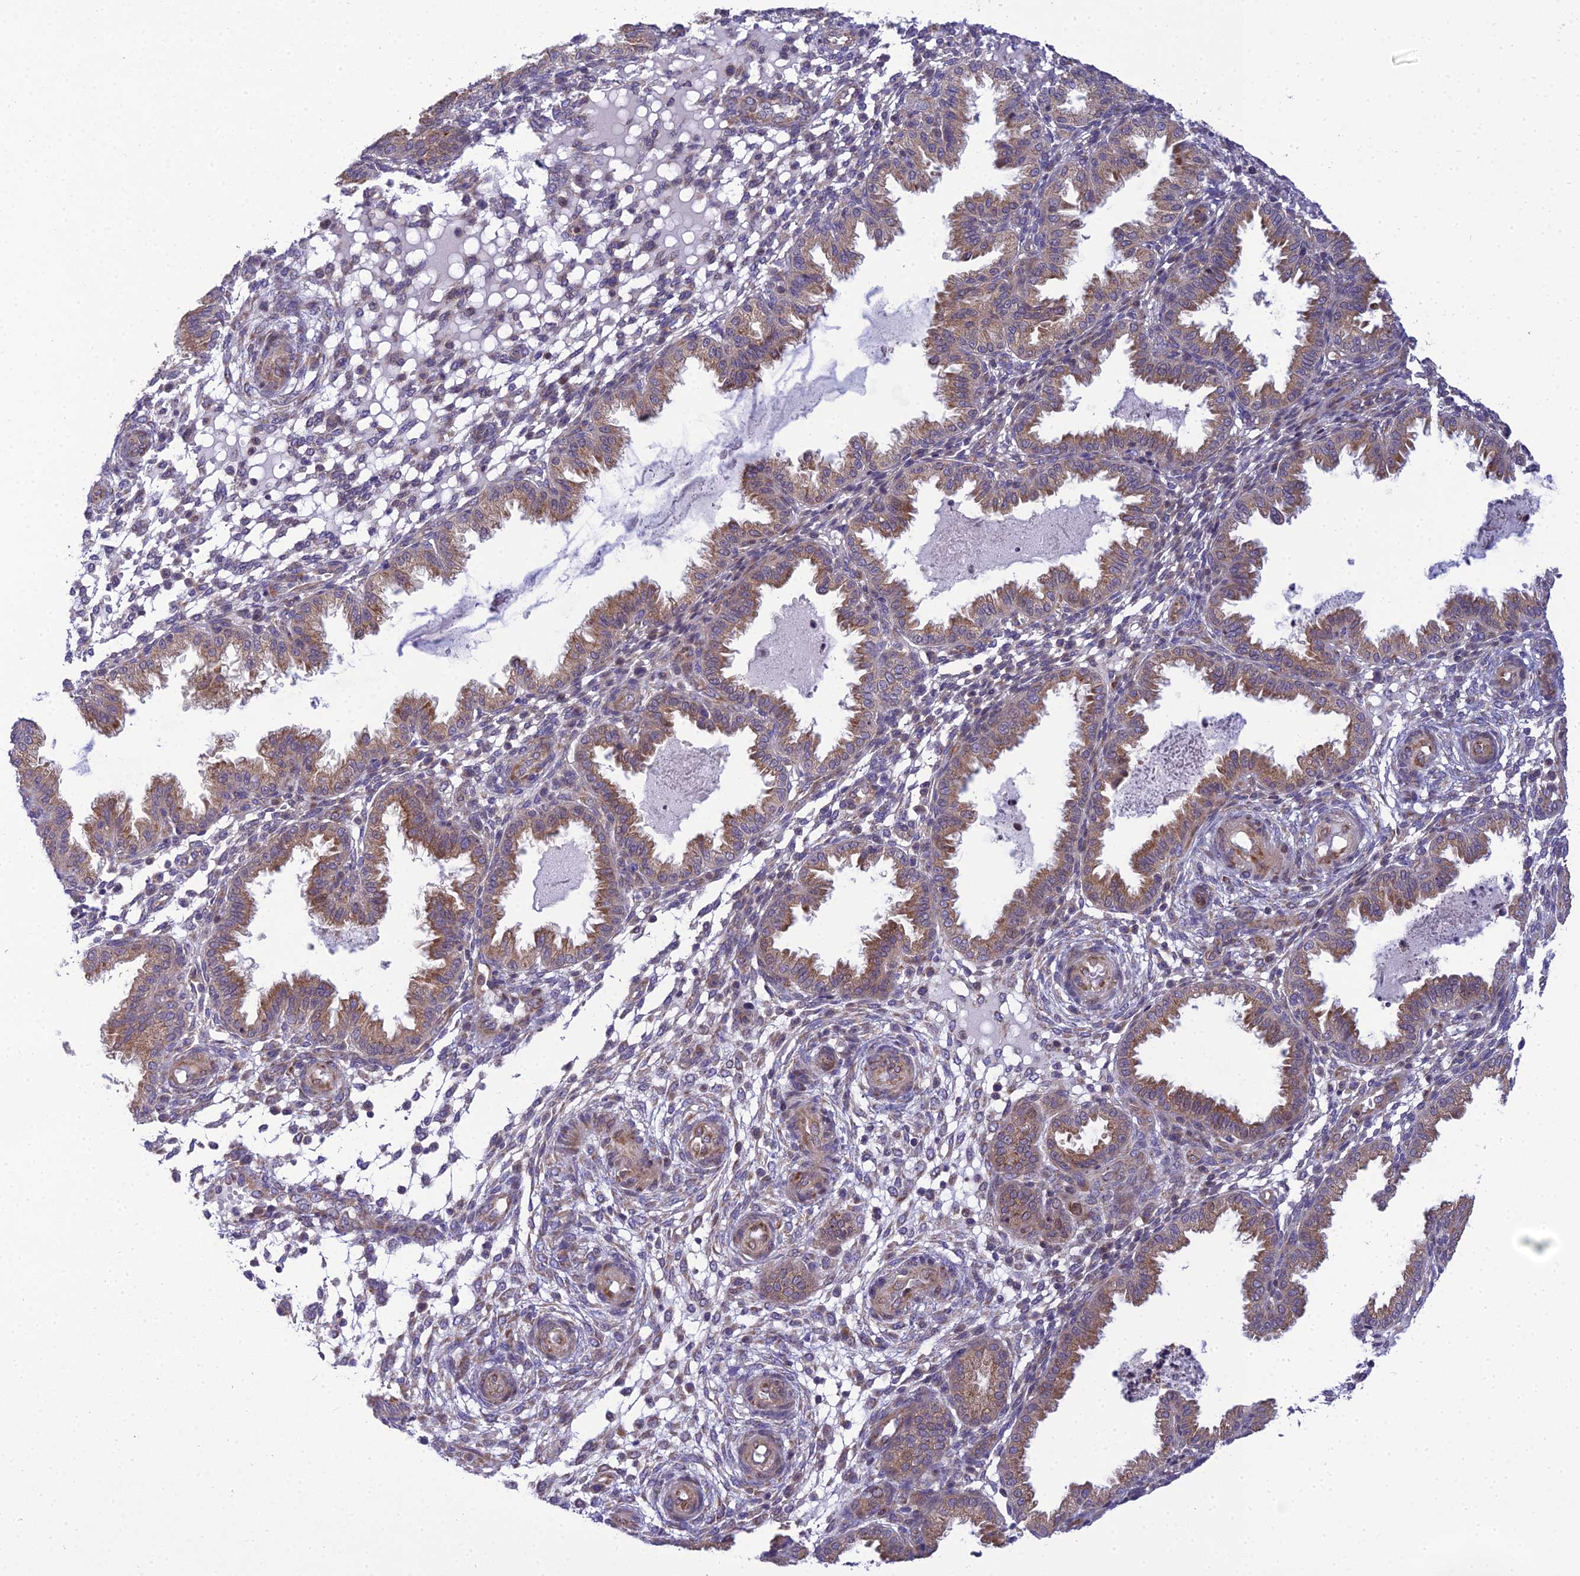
{"staining": {"intensity": "weak", "quantity": "25%-75%", "location": "cytoplasmic/membranous"}, "tissue": "endometrium", "cell_type": "Cells in endometrial stroma", "image_type": "normal", "snomed": [{"axis": "morphology", "description": "Normal tissue, NOS"}, {"axis": "topography", "description": "Endometrium"}], "caption": "Brown immunohistochemical staining in normal endometrium demonstrates weak cytoplasmic/membranous expression in approximately 25%-75% of cells in endometrial stroma. The staining was performed using DAB (3,3'-diaminobenzidine) to visualize the protein expression in brown, while the nuclei were stained in blue with hematoxylin (Magnification: 20x).", "gene": "CLCN7", "patient": {"sex": "female", "age": 33}}